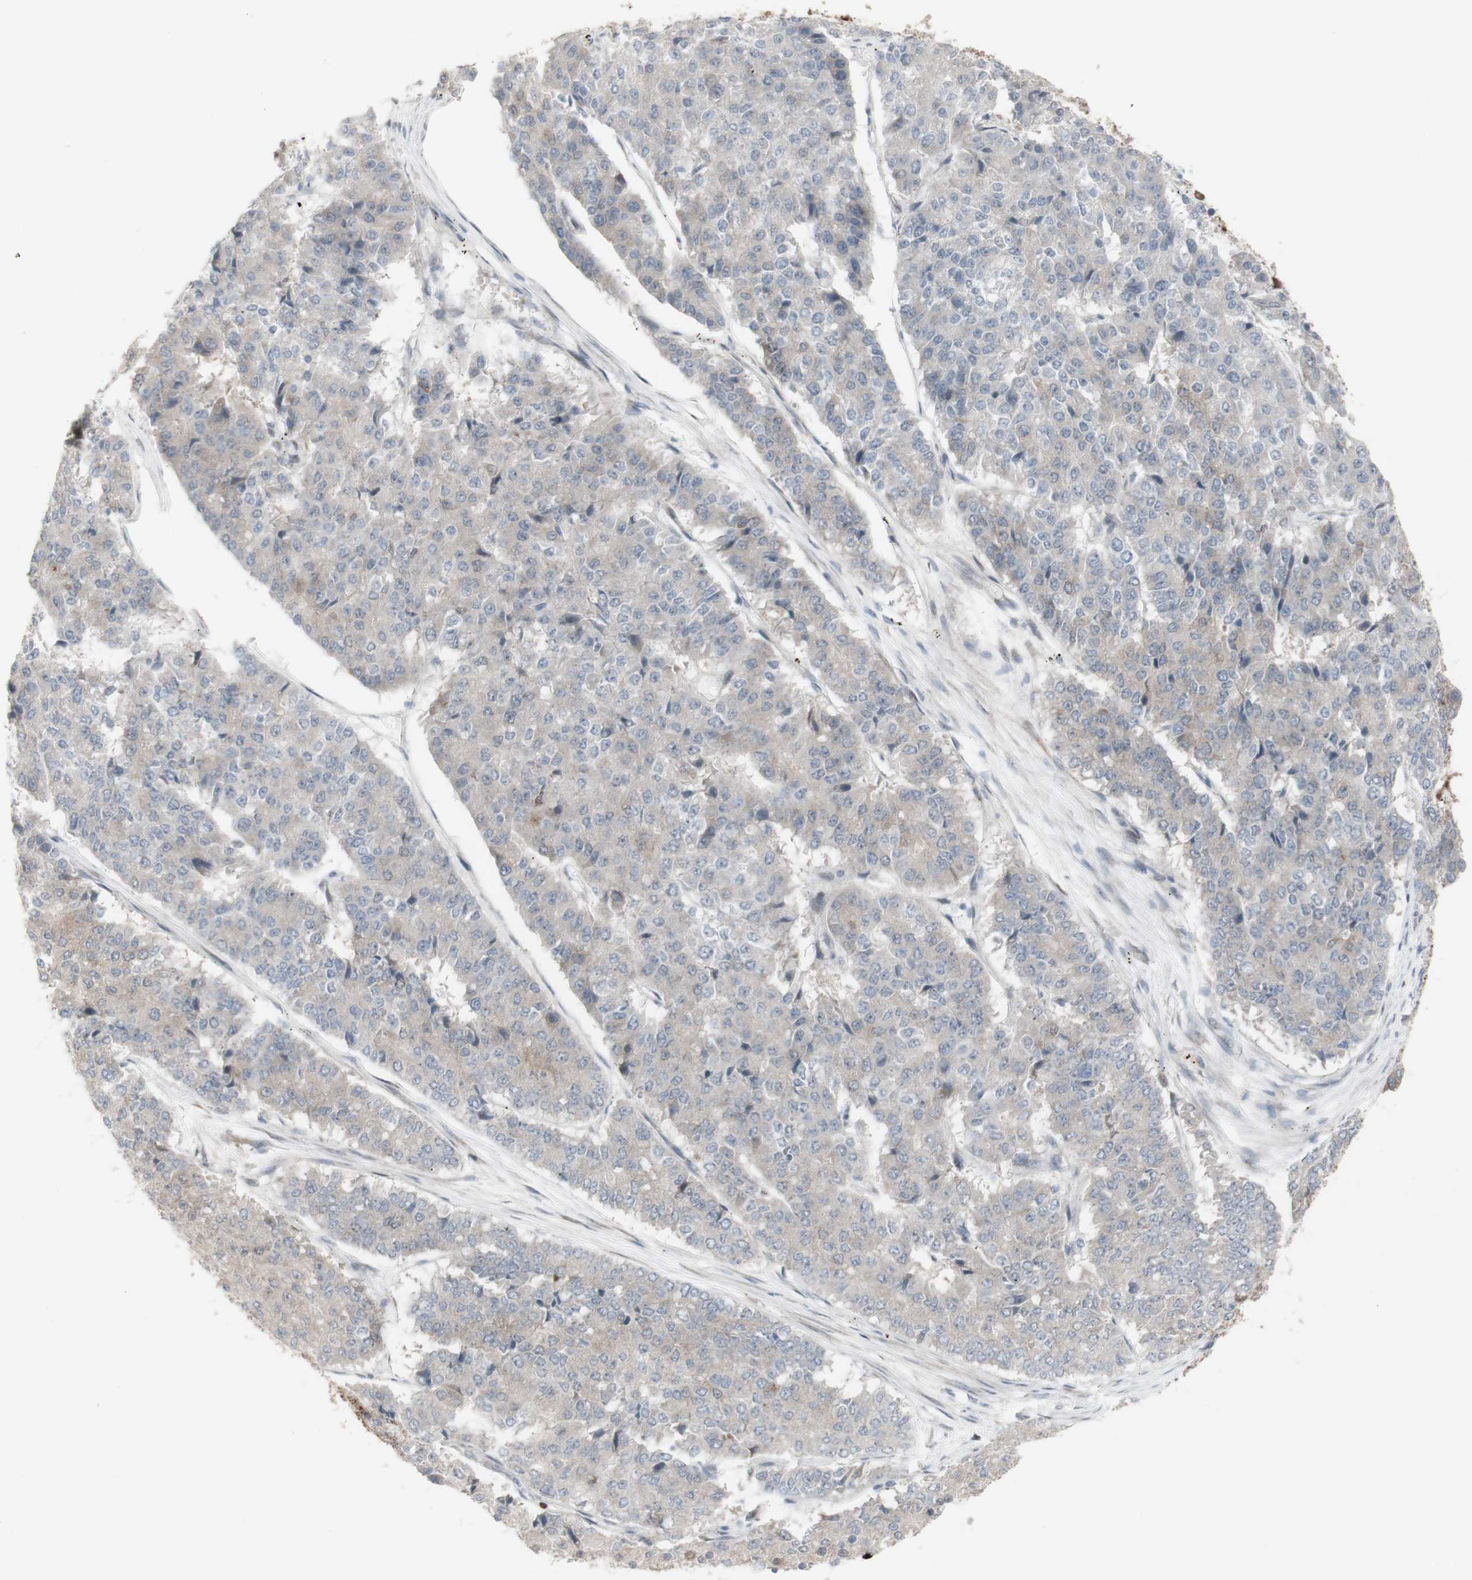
{"staining": {"intensity": "weak", "quantity": "25%-75%", "location": "cytoplasmic/membranous"}, "tissue": "pancreatic cancer", "cell_type": "Tumor cells", "image_type": "cancer", "snomed": [{"axis": "morphology", "description": "Adenocarcinoma, NOS"}, {"axis": "topography", "description": "Pancreas"}], "caption": "Pancreatic cancer (adenocarcinoma) stained with DAB IHC demonstrates low levels of weak cytoplasmic/membranous positivity in about 25%-75% of tumor cells.", "gene": "C1orf116", "patient": {"sex": "male", "age": 50}}